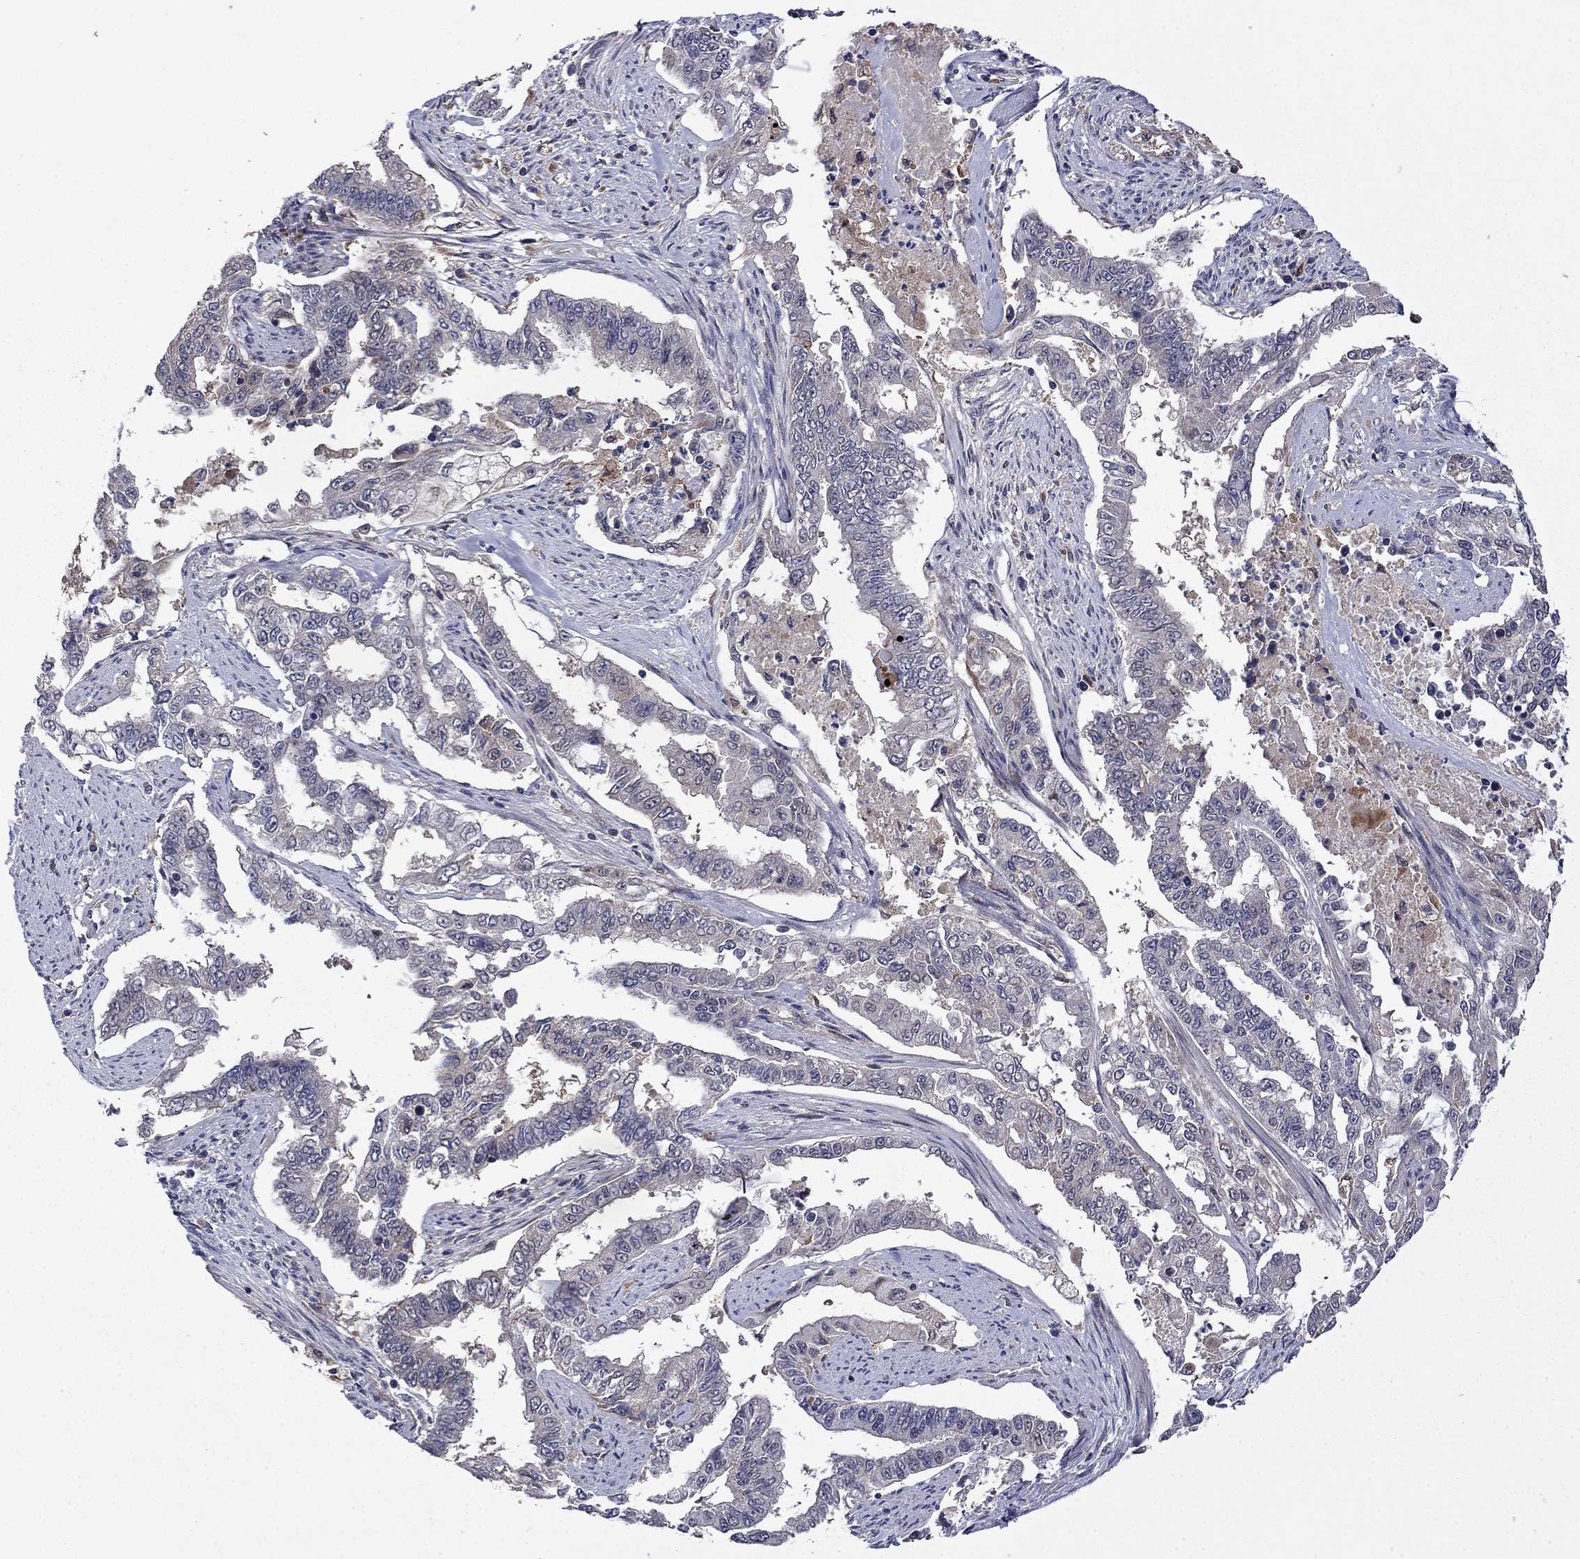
{"staining": {"intensity": "negative", "quantity": "none", "location": "none"}, "tissue": "endometrial cancer", "cell_type": "Tumor cells", "image_type": "cancer", "snomed": [{"axis": "morphology", "description": "Adenocarcinoma, NOS"}, {"axis": "topography", "description": "Uterus"}], "caption": "Endometrial cancer (adenocarcinoma) stained for a protein using IHC demonstrates no positivity tumor cells.", "gene": "TPMT", "patient": {"sex": "female", "age": 59}}